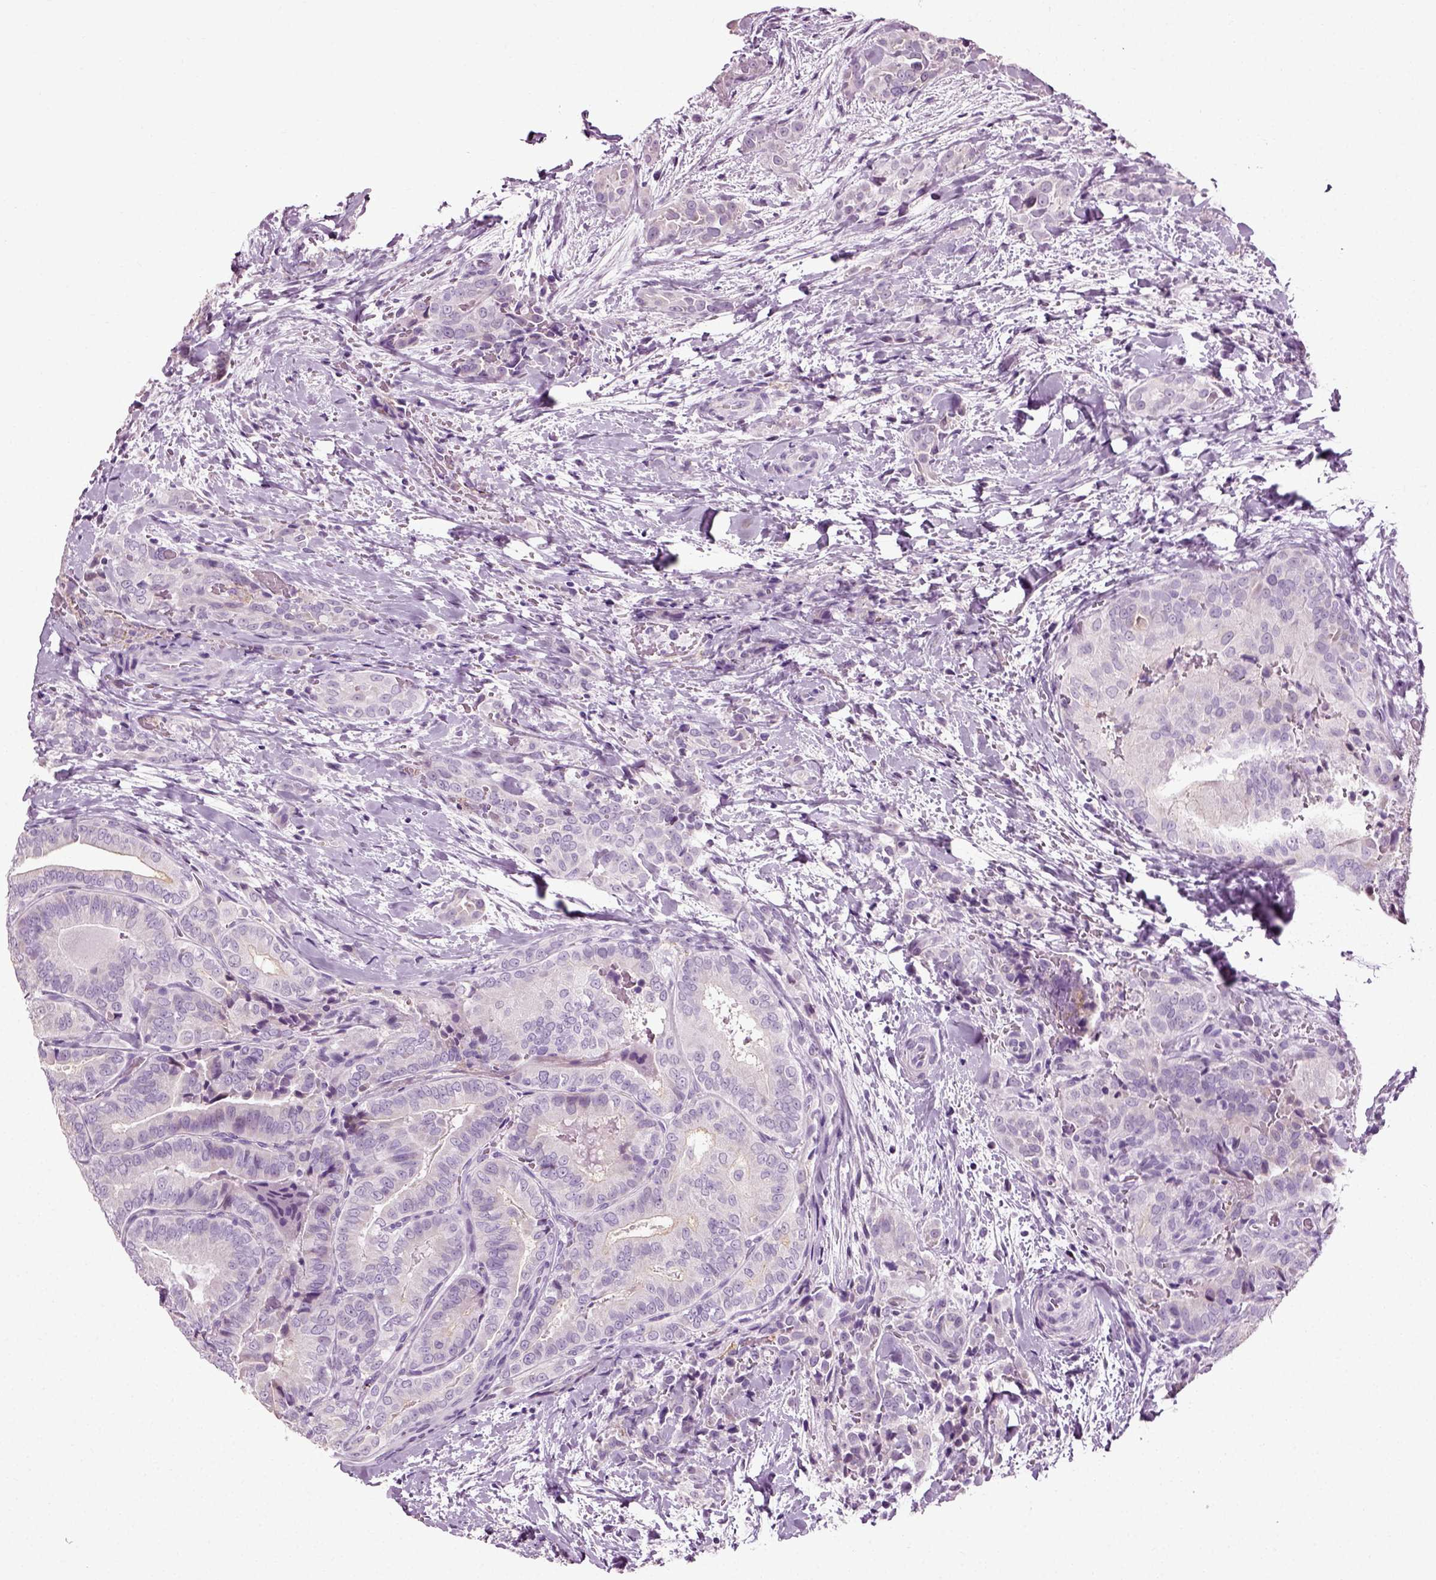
{"staining": {"intensity": "negative", "quantity": "none", "location": "none"}, "tissue": "thyroid cancer", "cell_type": "Tumor cells", "image_type": "cancer", "snomed": [{"axis": "morphology", "description": "Papillary adenocarcinoma, NOS"}, {"axis": "topography", "description": "Thyroid gland"}], "caption": "A histopathology image of thyroid papillary adenocarcinoma stained for a protein shows no brown staining in tumor cells. The staining is performed using DAB brown chromogen with nuclei counter-stained in using hematoxylin.", "gene": "SLC26A8", "patient": {"sex": "male", "age": 61}}